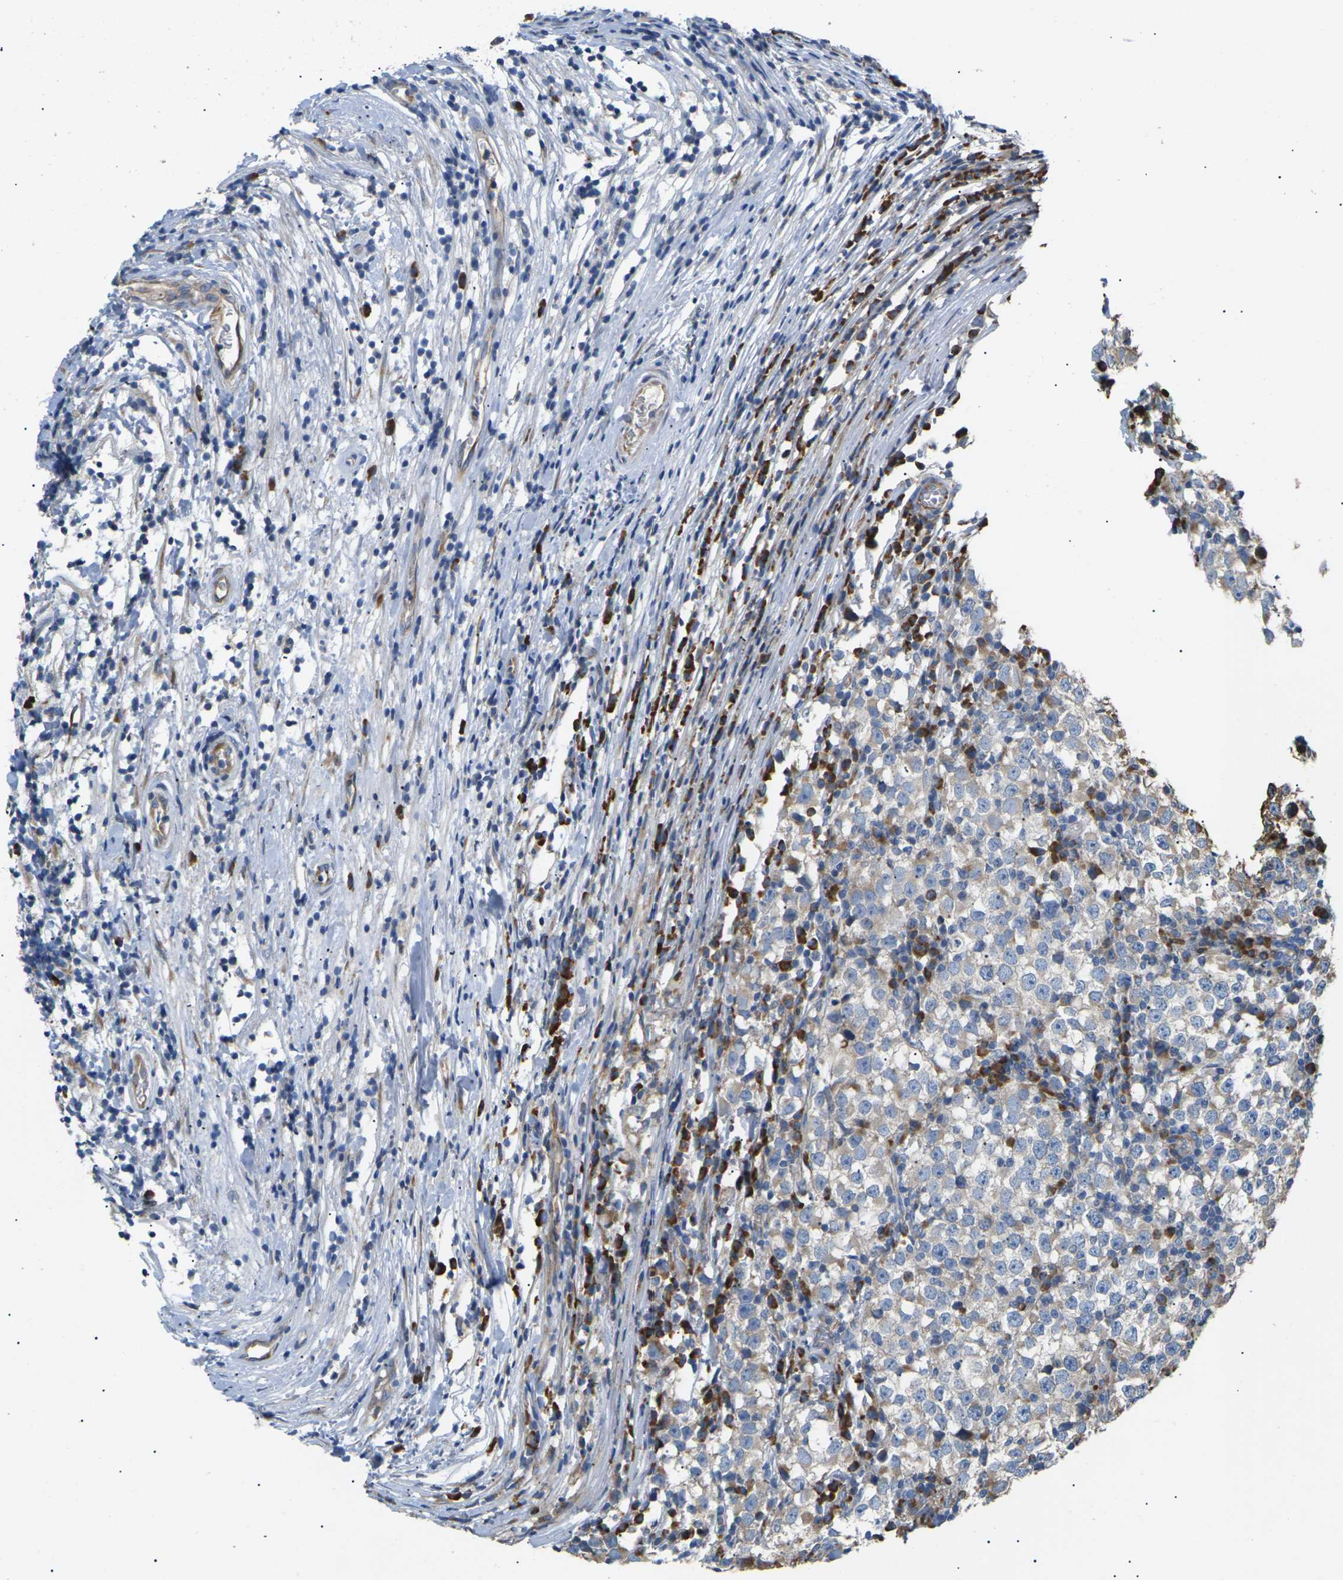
{"staining": {"intensity": "negative", "quantity": "none", "location": "none"}, "tissue": "testis cancer", "cell_type": "Tumor cells", "image_type": "cancer", "snomed": [{"axis": "morphology", "description": "Seminoma, NOS"}, {"axis": "topography", "description": "Testis"}], "caption": "Immunohistochemistry micrograph of human testis seminoma stained for a protein (brown), which exhibits no staining in tumor cells.", "gene": "KLHDC8B", "patient": {"sex": "male", "age": 65}}